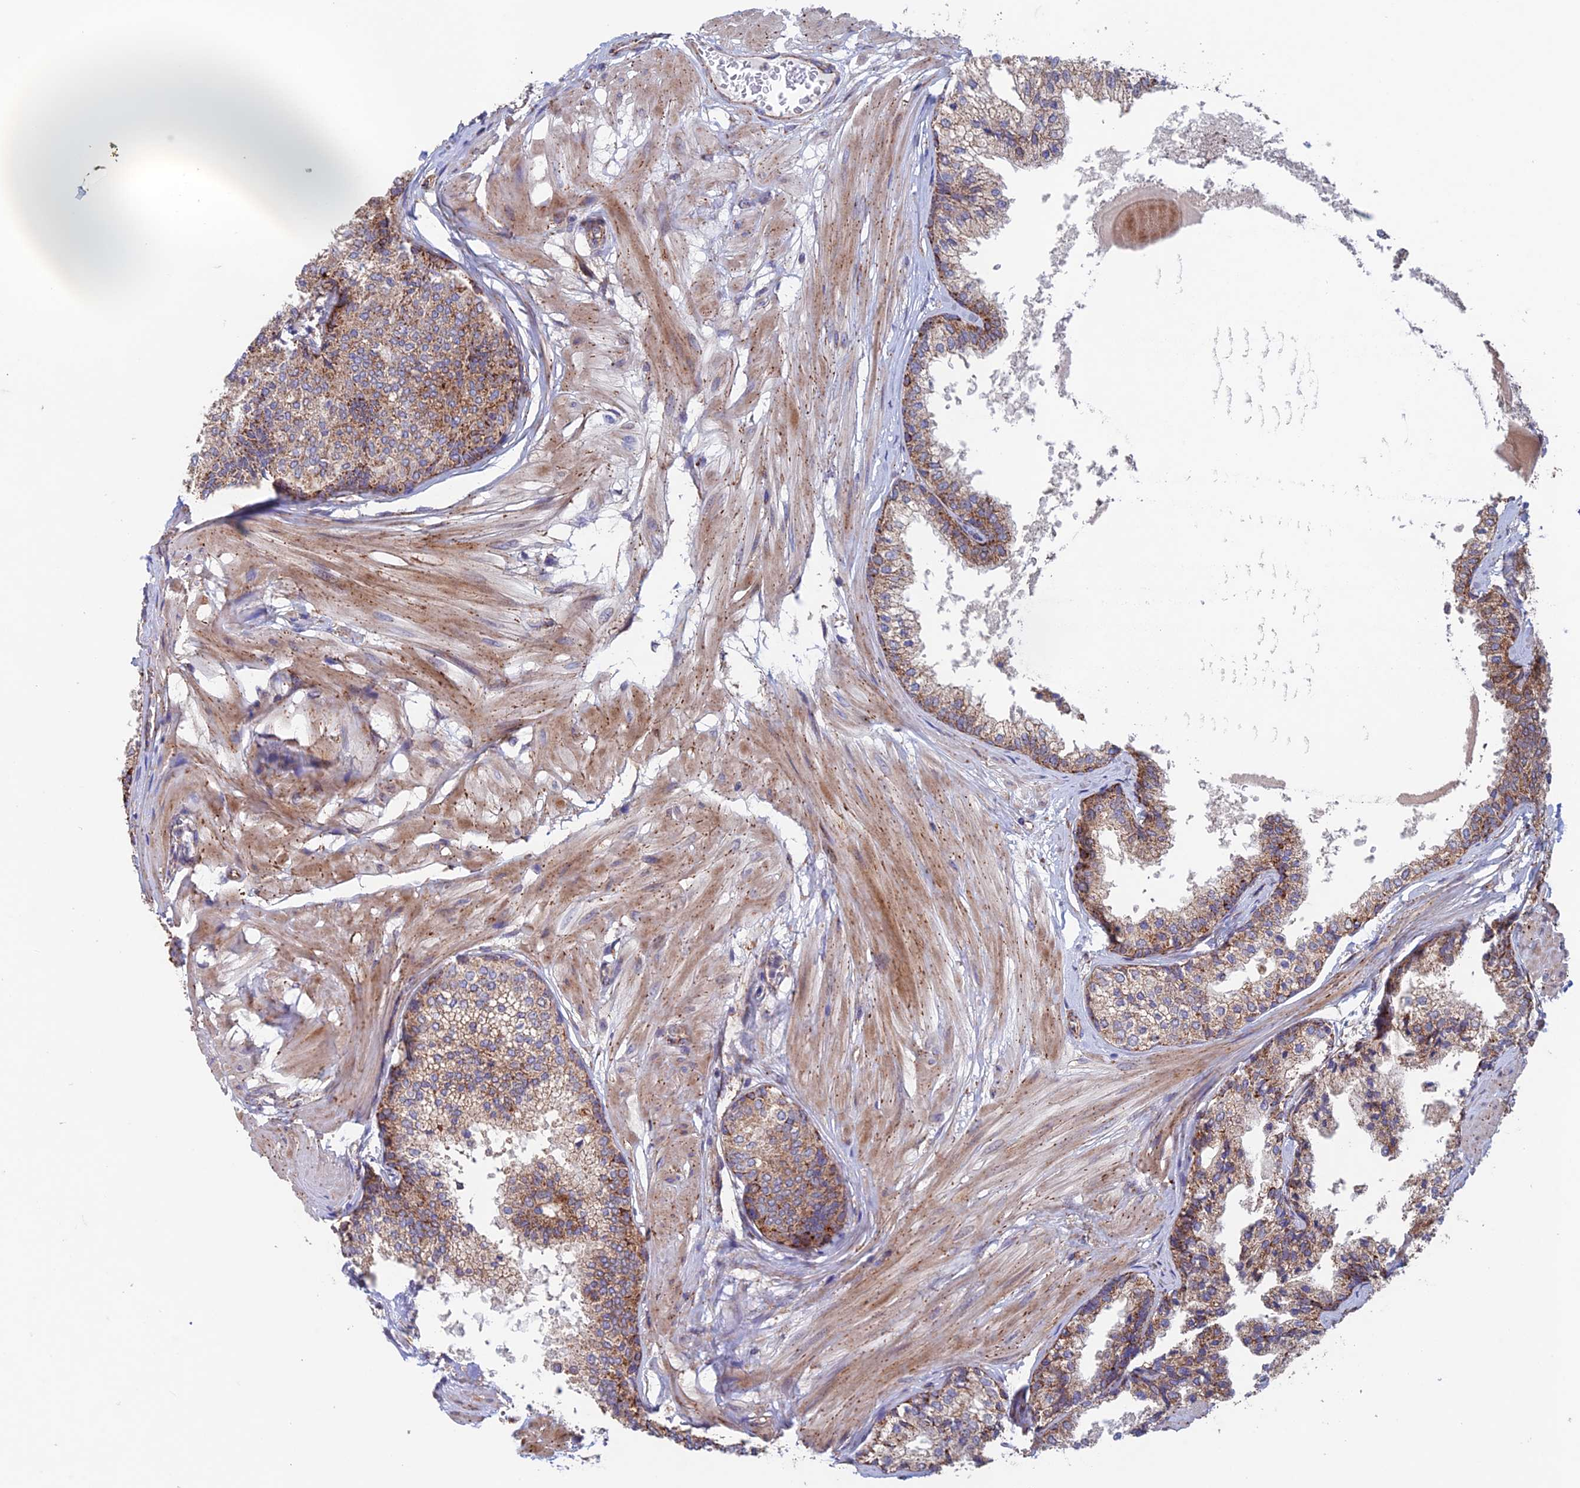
{"staining": {"intensity": "moderate", "quantity": ">75%", "location": "cytoplasmic/membranous,nuclear"}, "tissue": "prostate", "cell_type": "Glandular cells", "image_type": "normal", "snomed": [{"axis": "morphology", "description": "Normal tissue, NOS"}, {"axis": "topography", "description": "Prostate"}], "caption": "The histopathology image reveals staining of benign prostate, revealing moderate cytoplasmic/membranous,nuclear protein positivity (brown color) within glandular cells.", "gene": "MRPL1", "patient": {"sex": "male", "age": 48}}